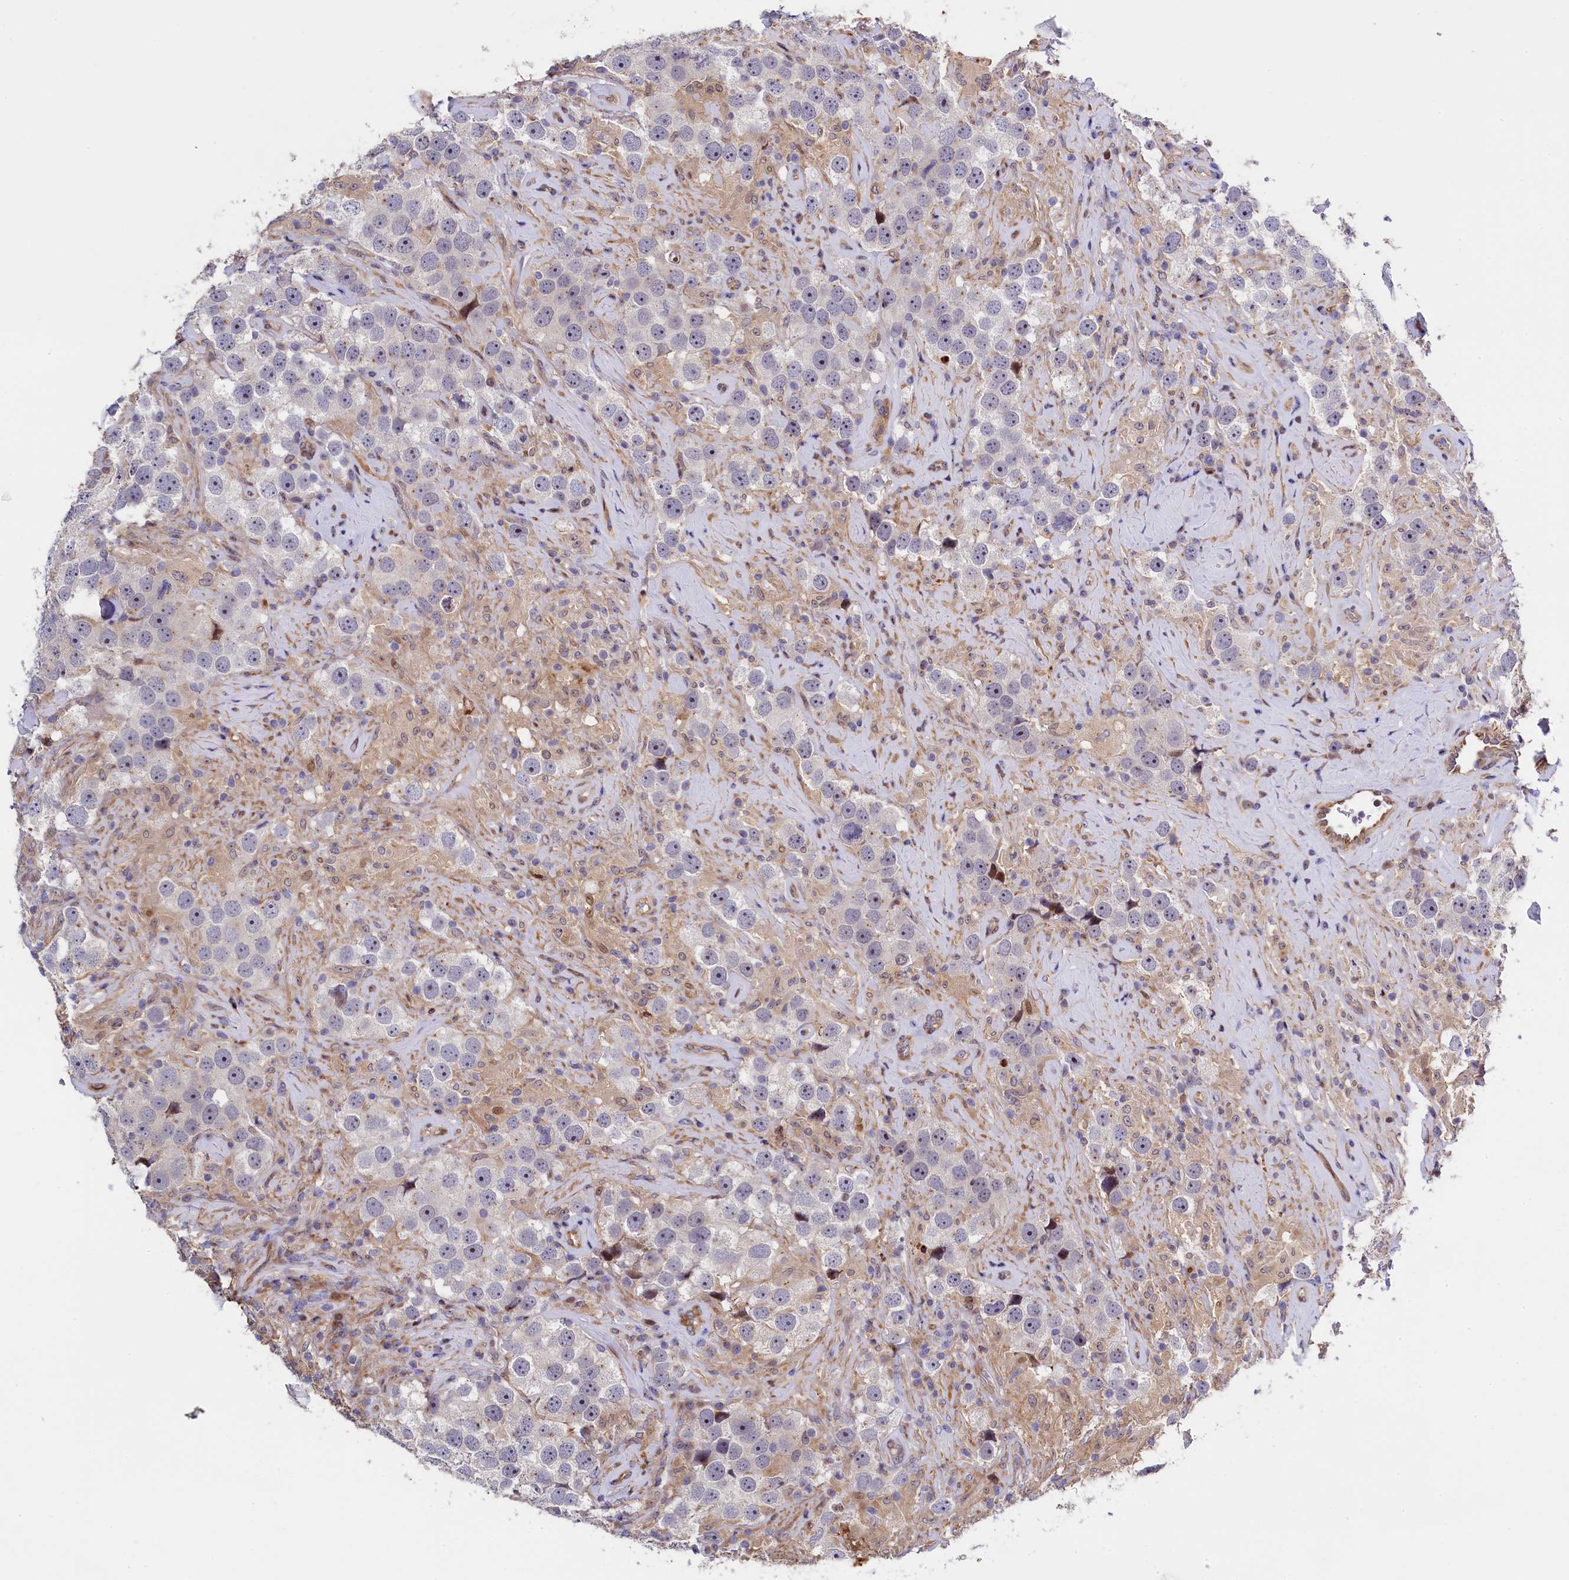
{"staining": {"intensity": "negative", "quantity": "none", "location": "none"}, "tissue": "testis cancer", "cell_type": "Tumor cells", "image_type": "cancer", "snomed": [{"axis": "morphology", "description": "Seminoma, NOS"}, {"axis": "topography", "description": "Testis"}], "caption": "Immunohistochemical staining of testis cancer demonstrates no significant staining in tumor cells. (DAB (3,3'-diaminobenzidine) immunohistochemistry, high magnification).", "gene": "TGDS", "patient": {"sex": "male", "age": 49}}